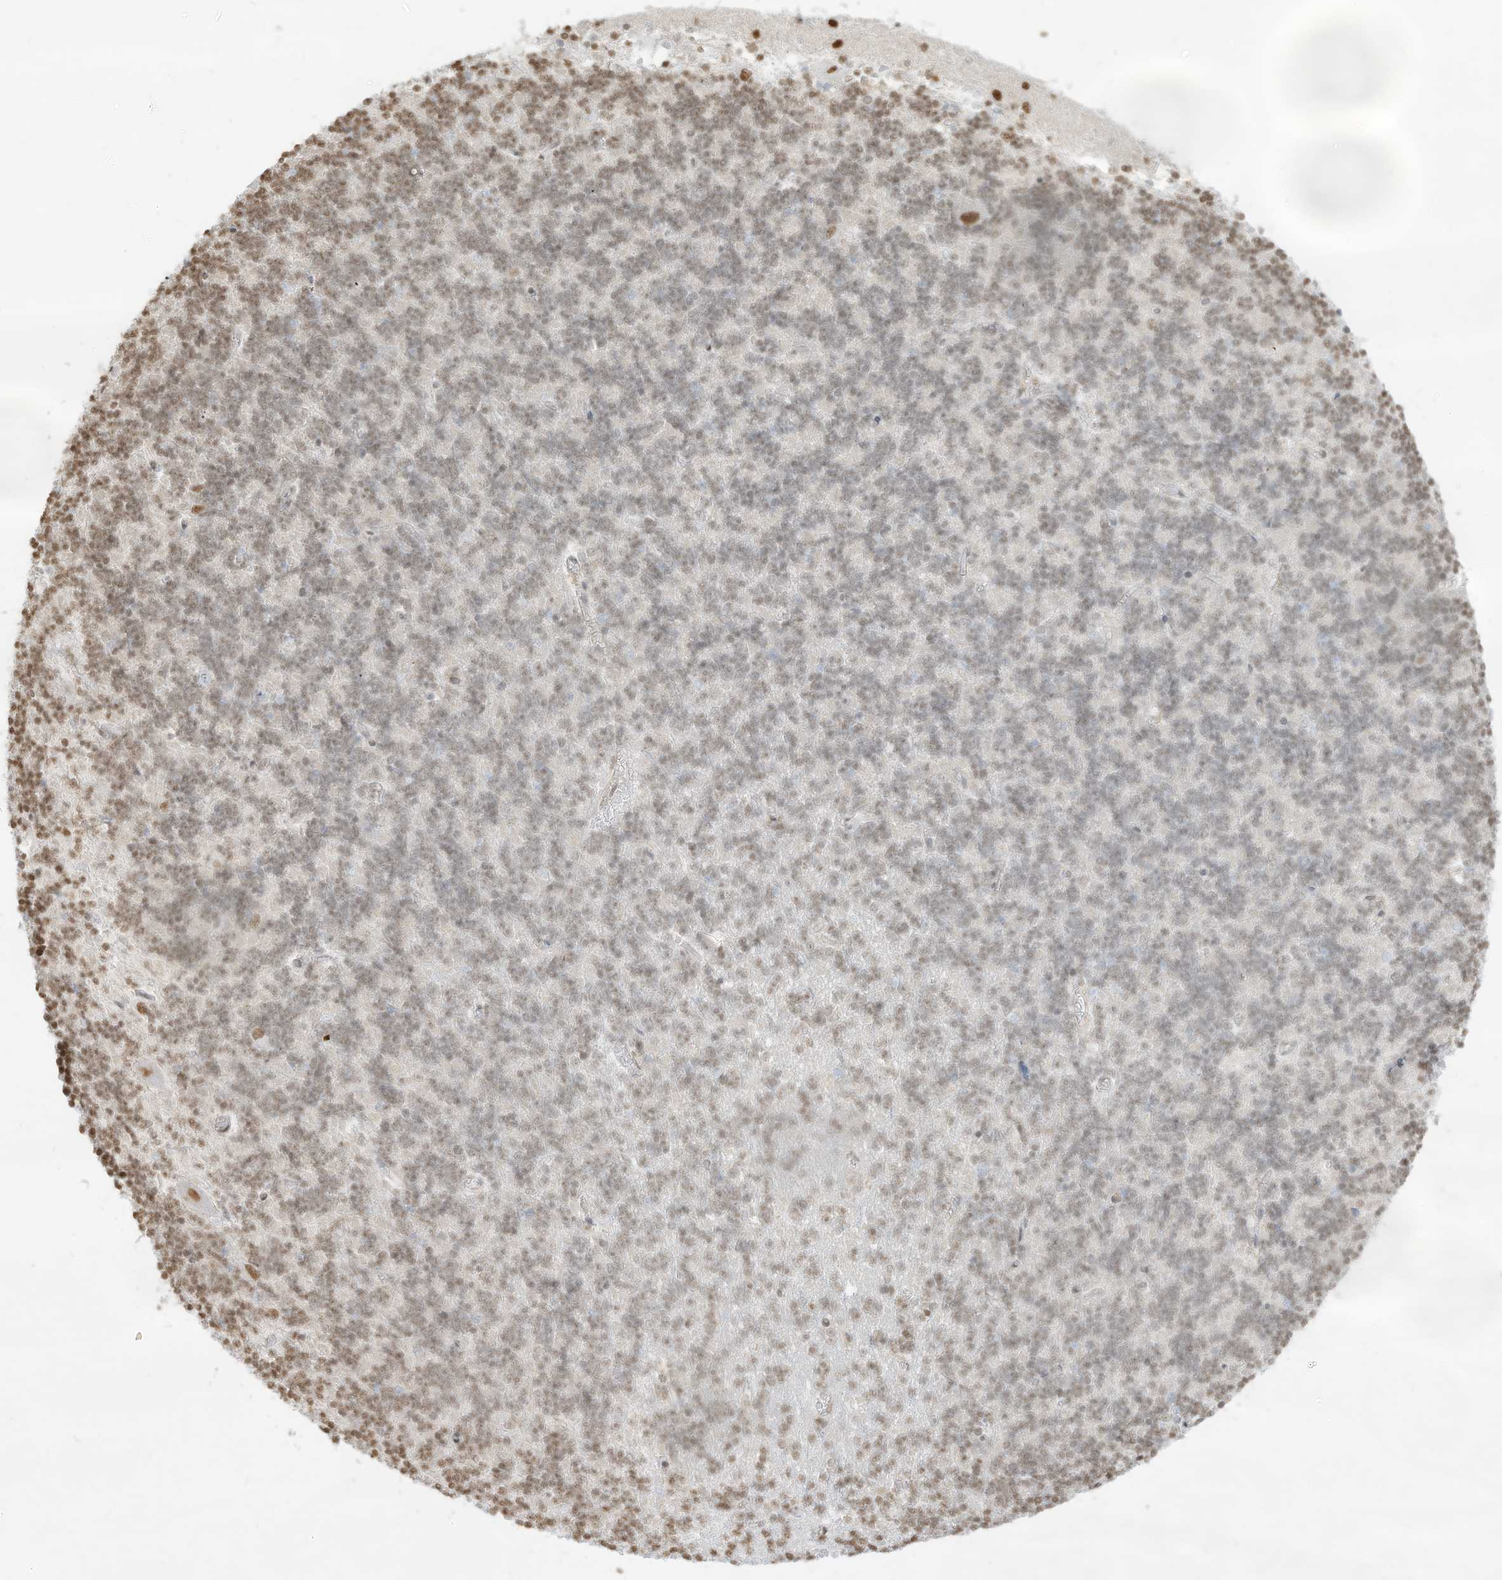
{"staining": {"intensity": "moderate", "quantity": "25%-75%", "location": "nuclear"}, "tissue": "cerebellum", "cell_type": "Cells in granular layer", "image_type": "normal", "snomed": [{"axis": "morphology", "description": "Normal tissue, NOS"}, {"axis": "topography", "description": "Cerebellum"}], "caption": "High-magnification brightfield microscopy of normal cerebellum stained with DAB (3,3'-diaminobenzidine) (brown) and counterstained with hematoxylin (blue). cells in granular layer exhibit moderate nuclear staining is present in about25%-75% of cells. (IHC, brightfield microscopy, high magnification).", "gene": "NHSL1", "patient": {"sex": "male", "age": 37}}